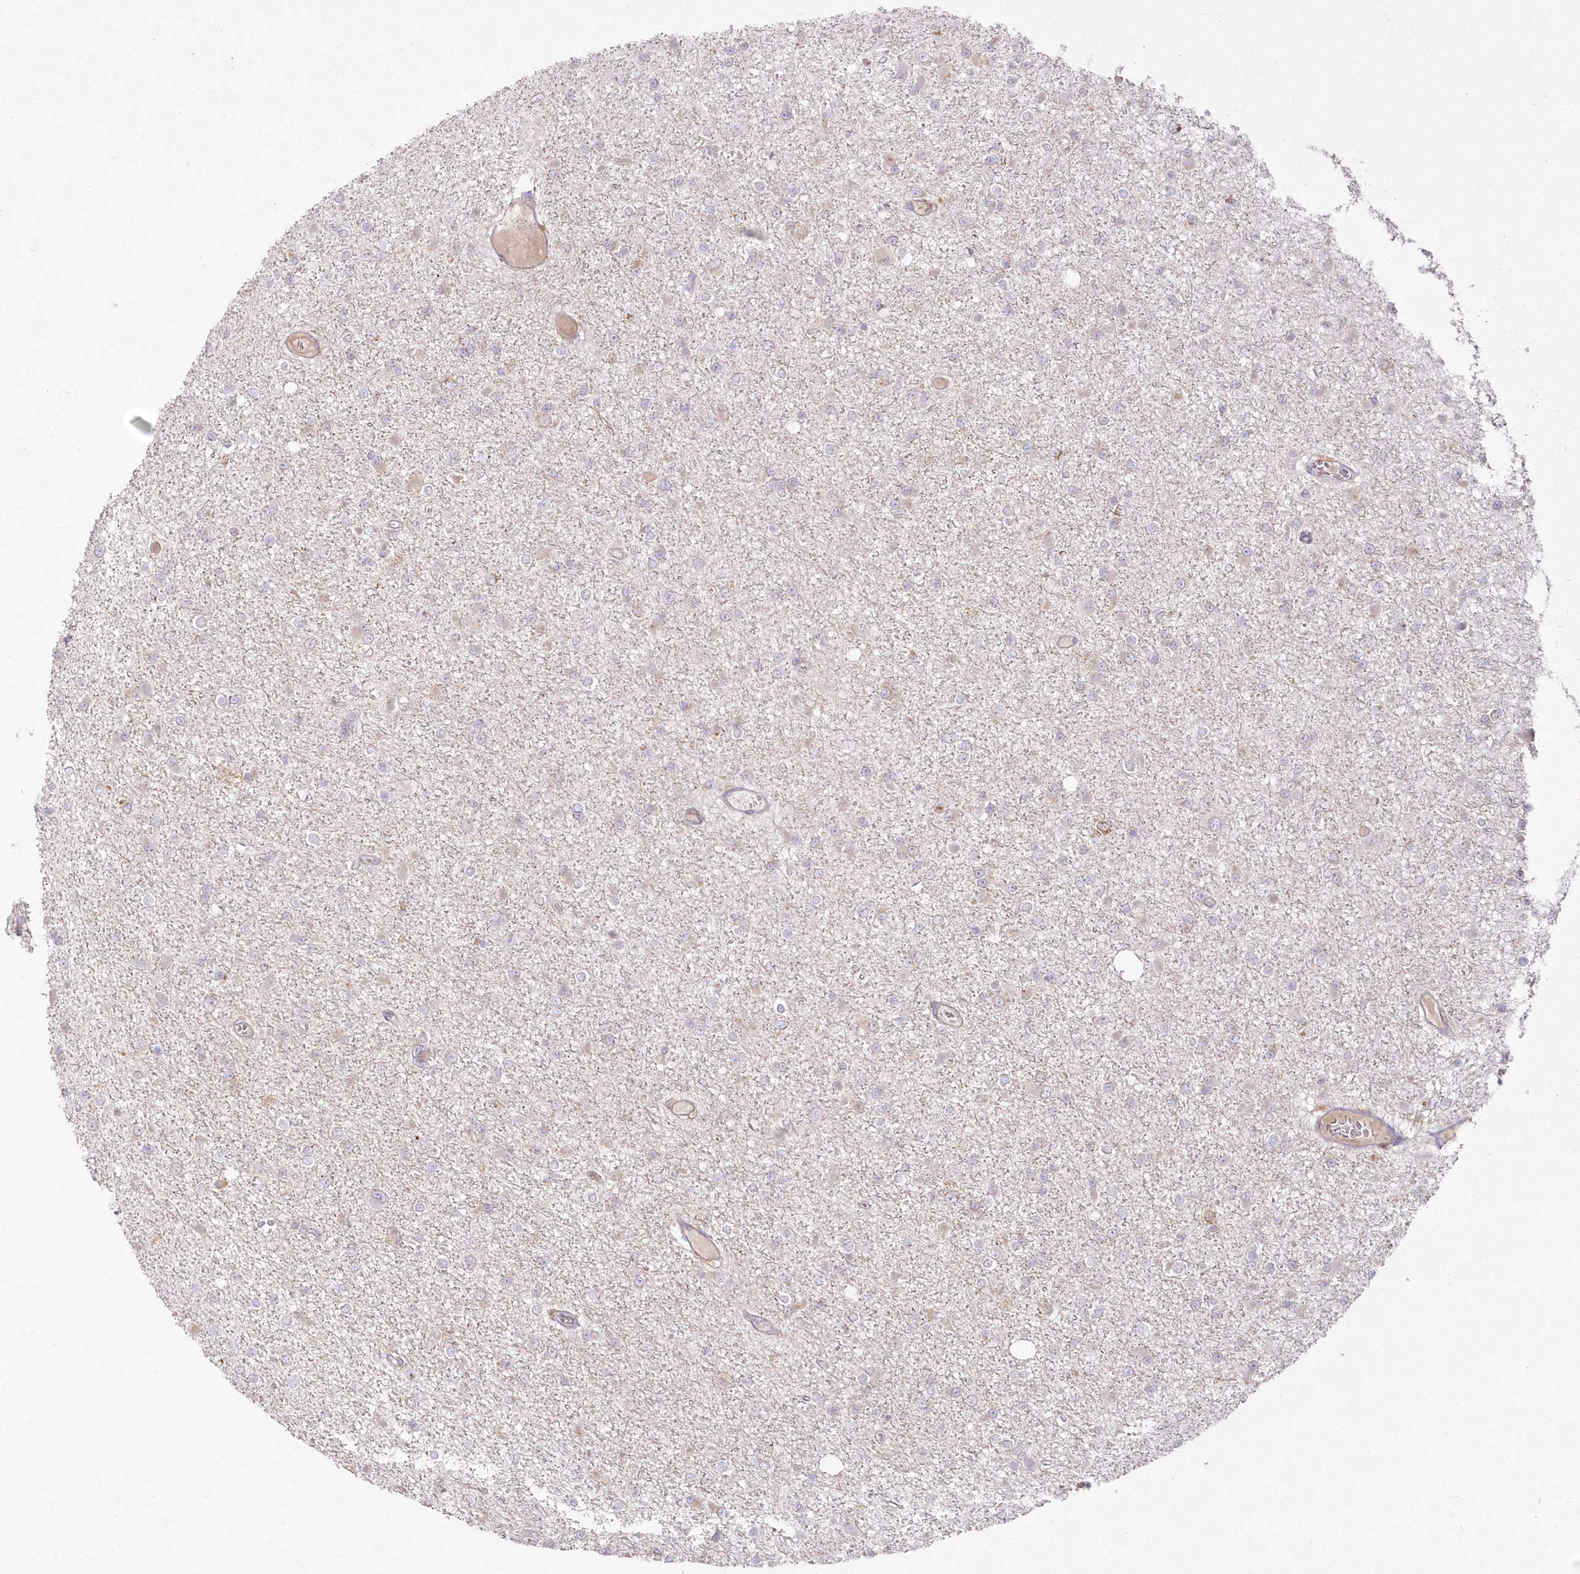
{"staining": {"intensity": "negative", "quantity": "none", "location": "none"}, "tissue": "glioma", "cell_type": "Tumor cells", "image_type": "cancer", "snomed": [{"axis": "morphology", "description": "Glioma, malignant, Low grade"}, {"axis": "topography", "description": "Brain"}], "caption": "The photomicrograph exhibits no staining of tumor cells in low-grade glioma (malignant).", "gene": "ARSB", "patient": {"sex": "female", "age": 22}}